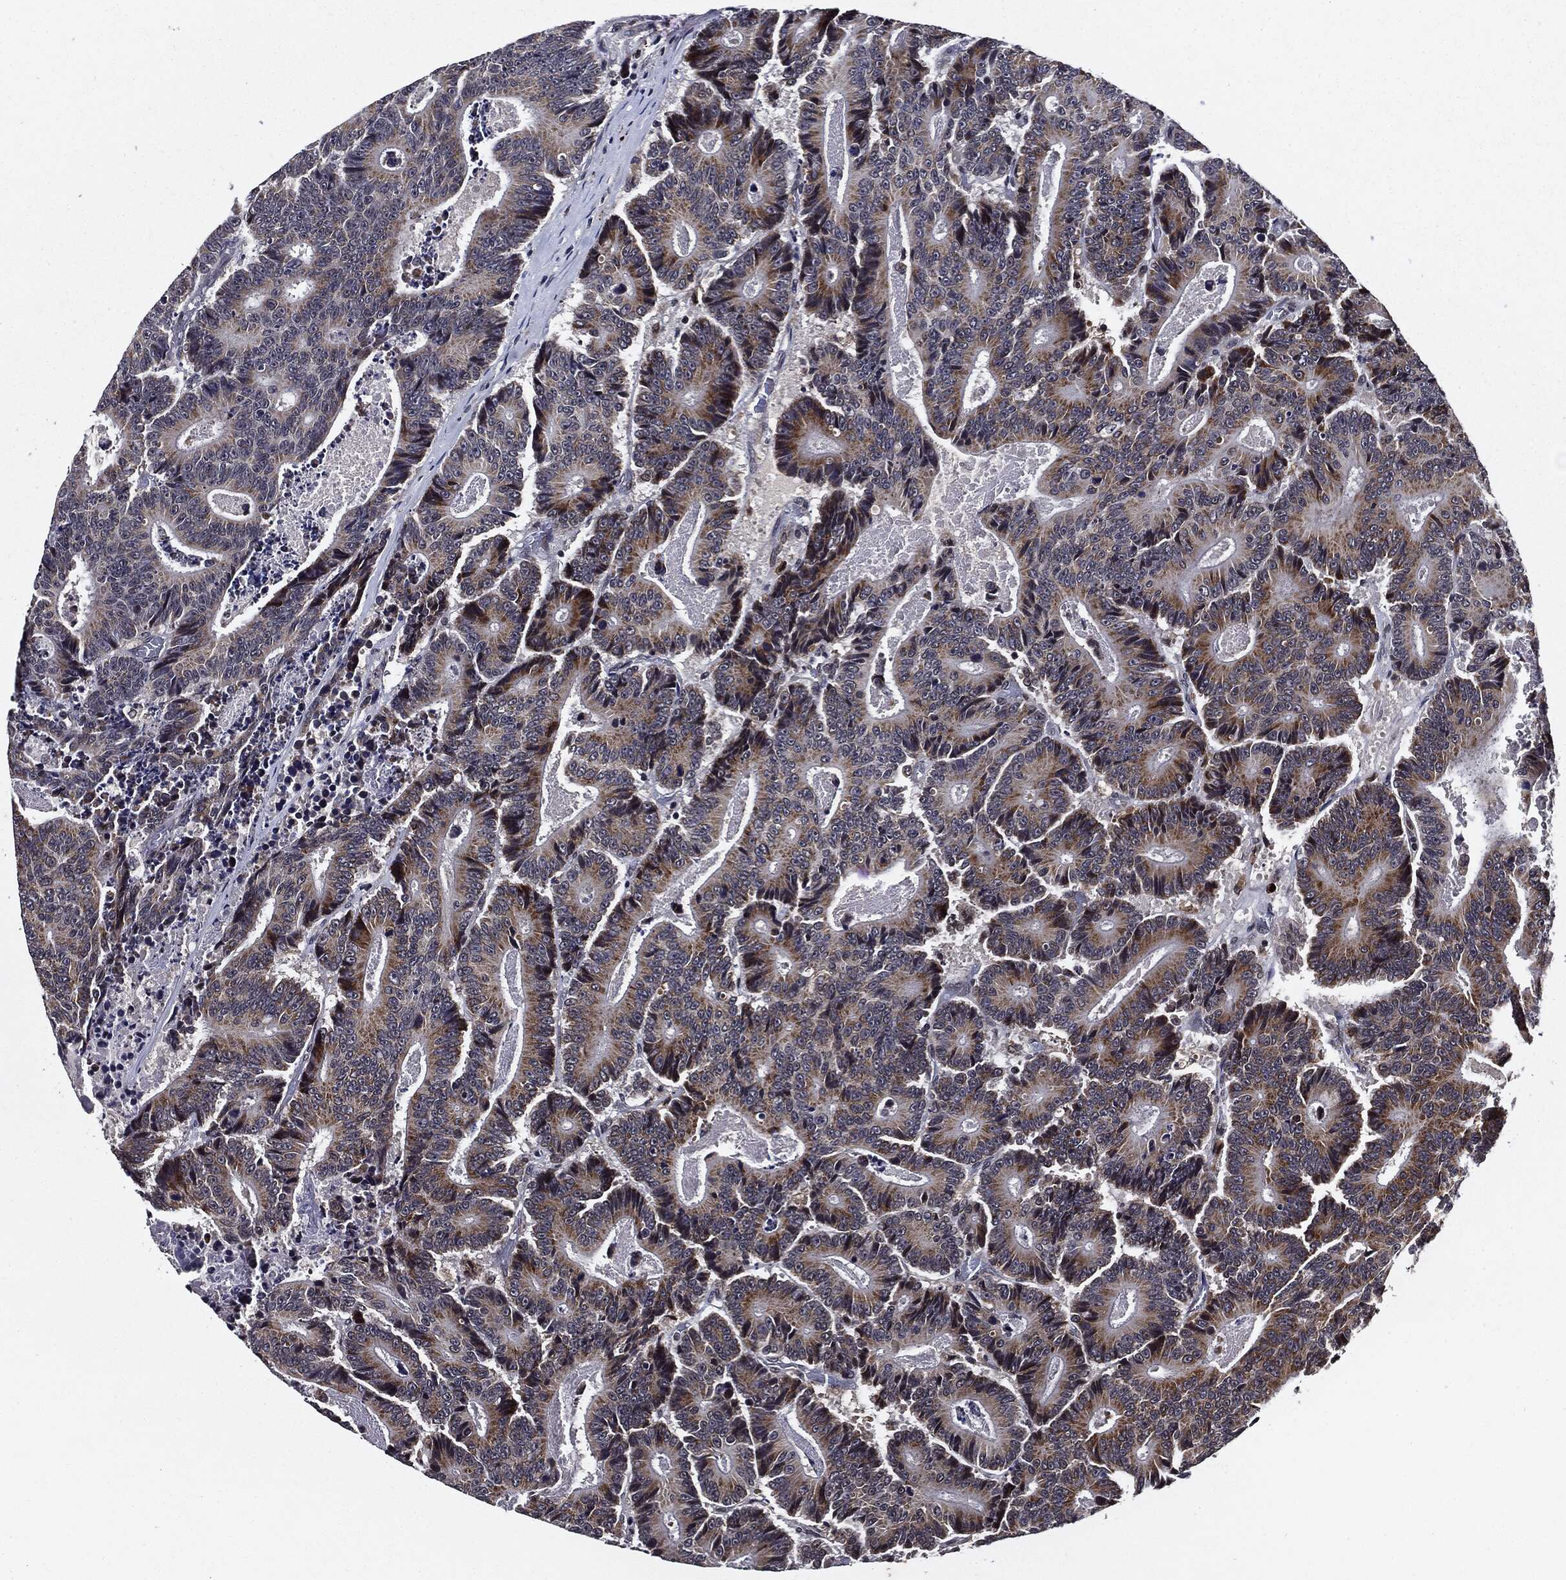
{"staining": {"intensity": "moderate", "quantity": "25%-75%", "location": "cytoplasmic/membranous"}, "tissue": "colorectal cancer", "cell_type": "Tumor cells", "image_type": "cancer", "snomed": [{"axis": "morphology", "description": "Adenocarcinoma, NOS"}, {"axis": "topography", "description": "Colon"}], "caption": "Protein staining of colorectal cancer (adenocarcinoma) tissue shows moderate cytoplasmic/membranous positivity in approximately 25%-75% of tumor cells.", "gene": "SUGT1", "patient": {"sex": "male", "age": 83}}